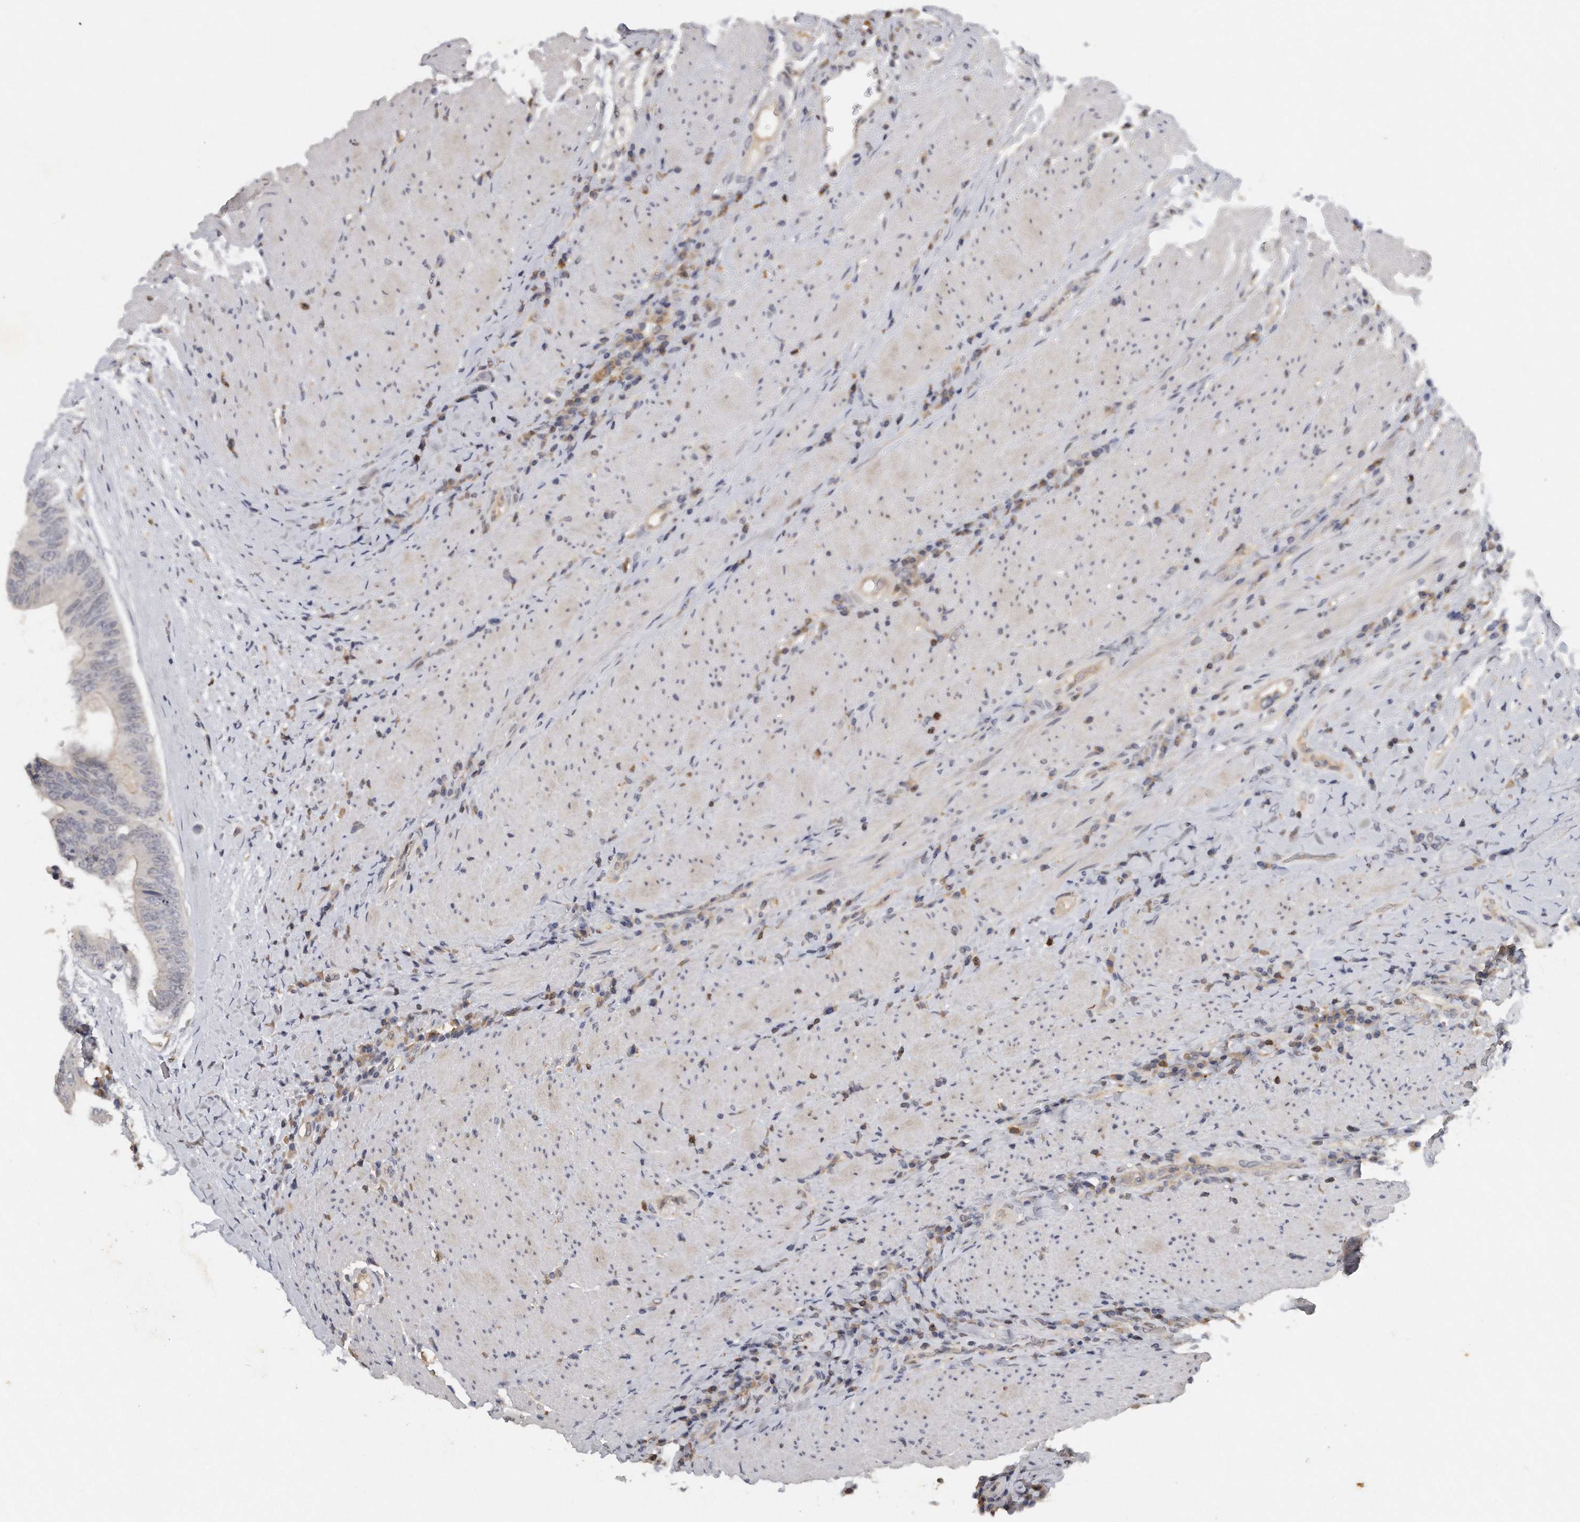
{"staining": {"intensity": "negative", "quantity": "none", "location": "none"}, "tissue": "colorectal cancer", "cell_type": "Tumor cells", "image_type": "cancer", "snomed": [{"axis": "morphology", "description": "Adenocarcinoma, NOS"}, {"axis": "topography", "description": "Rectum"}], "caption": "An immunohistochemistry photomicrograph of colorectal cancer (adenocarcinoma) is shown. There is no staining in tumor cells of colorectal cancer (adenocarcinoma).", "gene": "CAMK1", "patient": {"sex": "male", "age": 72}}